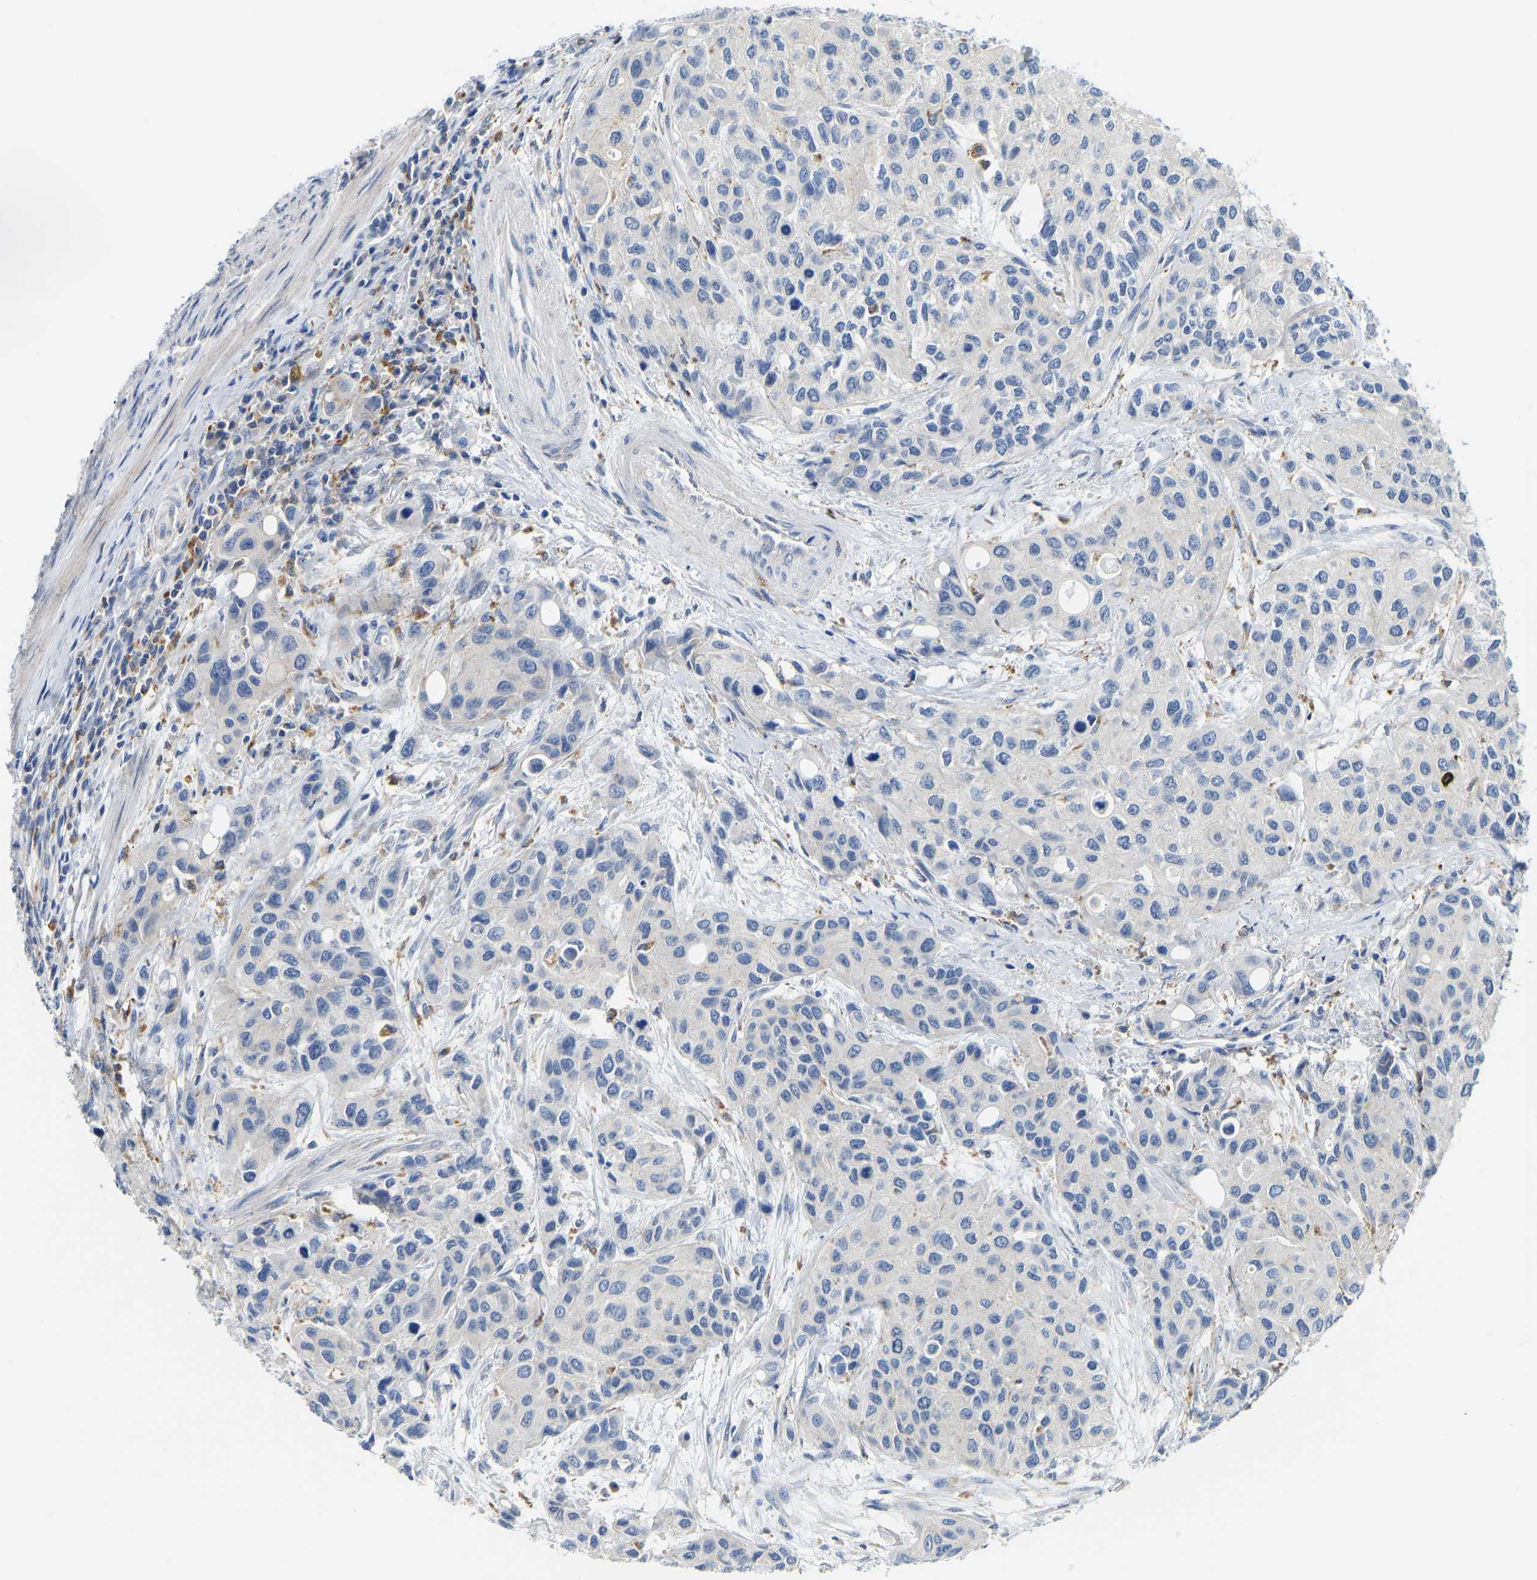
{"staining": {"intensity": "negative", "quantity": "none", "location": "none"}, "tissue": "urothelial cancer", "cell_type": "Tumor cells", "image_type": "cancer", "snomed": [{"axis": "morphology", "description": "Urothelial carcinoma, High grade"}, {"axis": "topography", "description": "Urinary bladder"}], "caption": "Urothelial cancer stained for a protein using immunohistochemistry (IHC) displays no expression tumor cells.", "gene": "ATP6V1E1", "patient": {"sex": "female", "age": 56}}